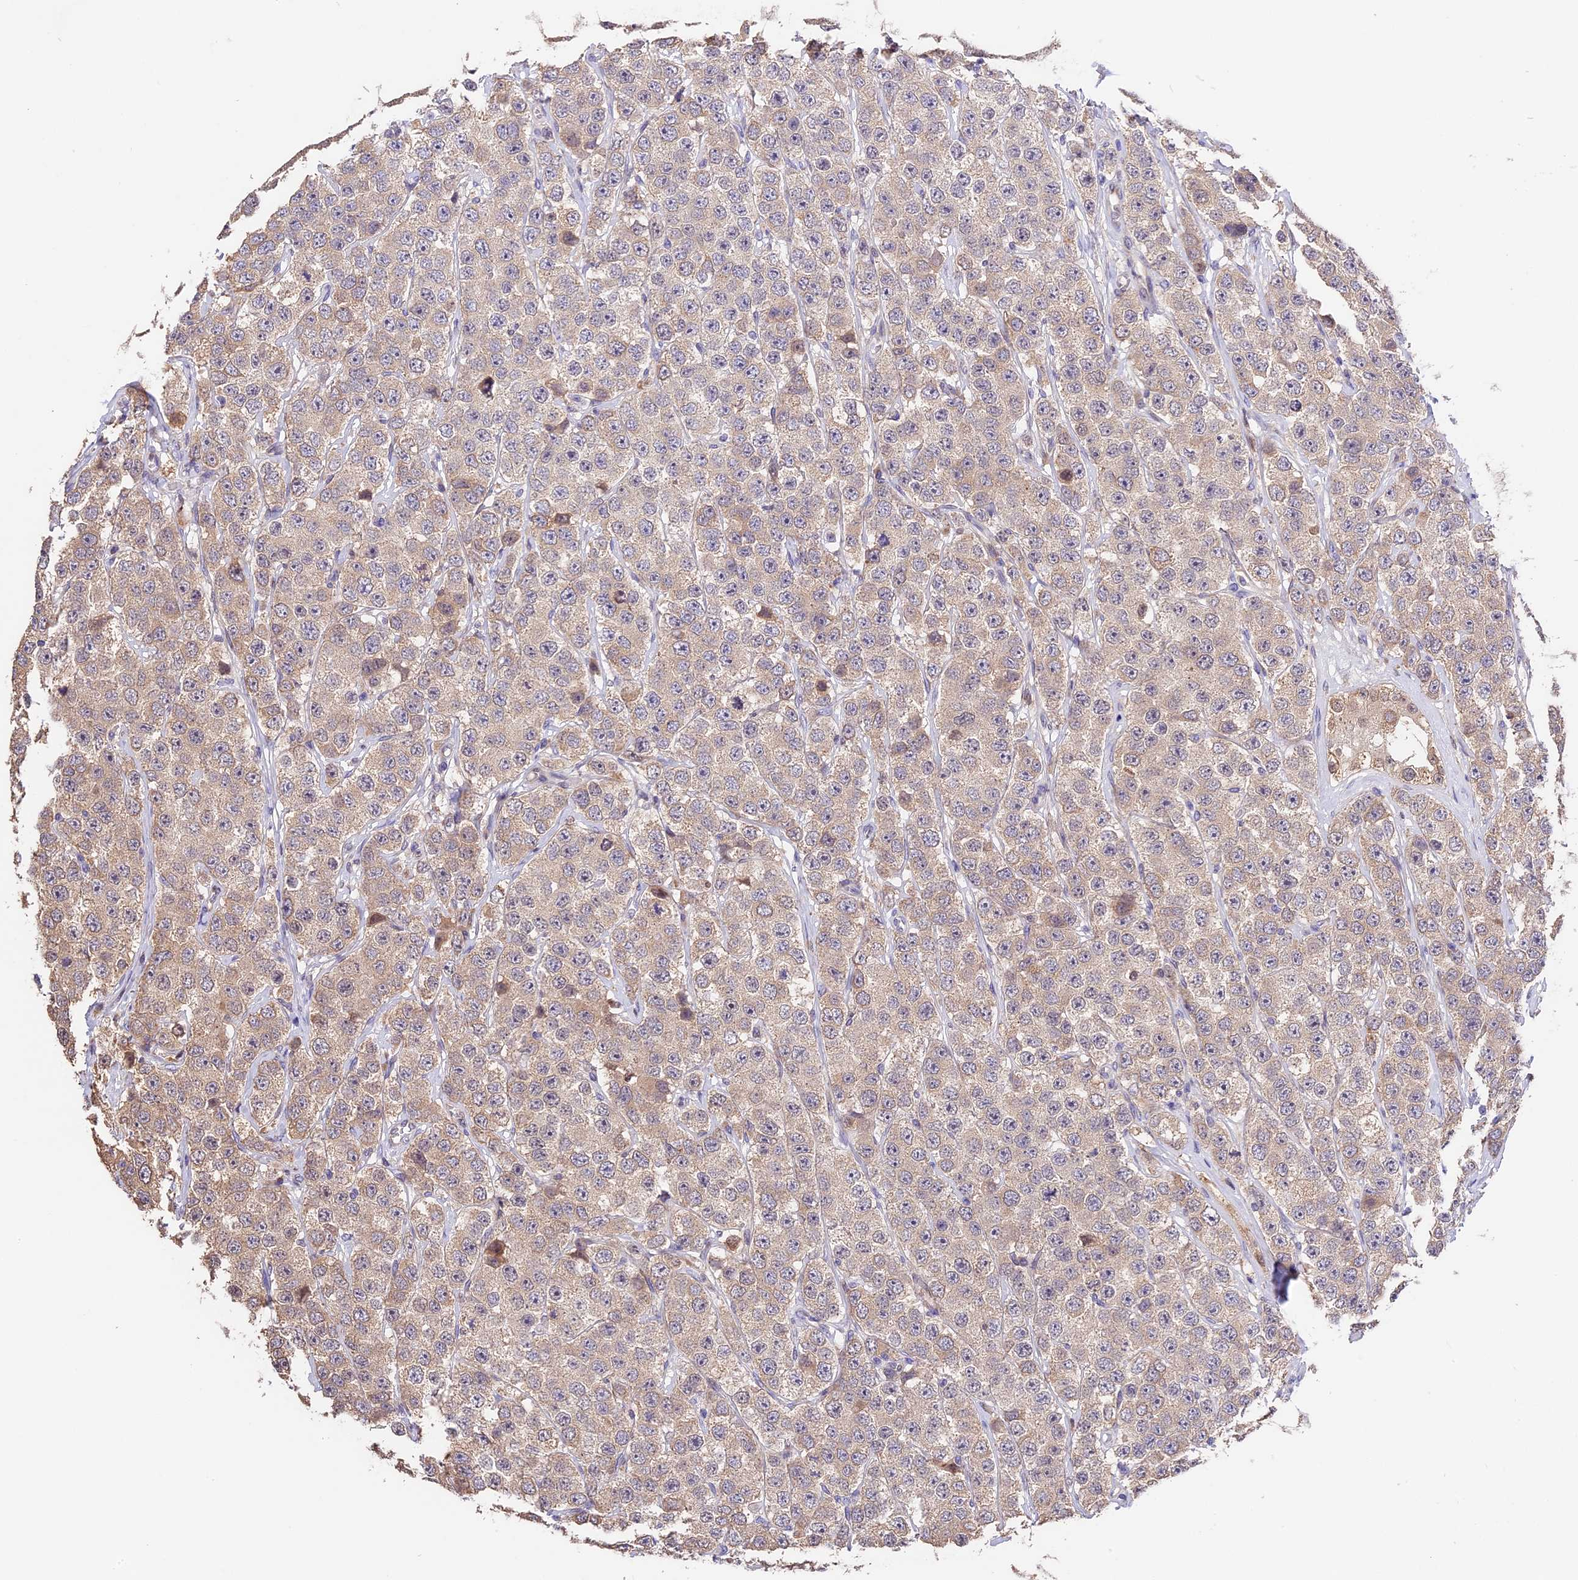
{"staining": {"intensity": "weak", "quantity": "25%-75%", "location": "cytoplasmic/membranous"}, "tissue": "testis cancer", "cell_type": "Tumor cells", "image_type": "cancer", "snomed": [{"axis": "morphology", "description": "Seminoma, NOS"}, {"axis": "topography", "description": "Testis"}], "caption": "Immunohistochemical staining of testis cancer shows low levels of weak cytoplasmic/membranous protein expression in about 25%-75% of tumor cells.", "gene": "BSCL2", "patient": {"sex": "male", "age": 28}}